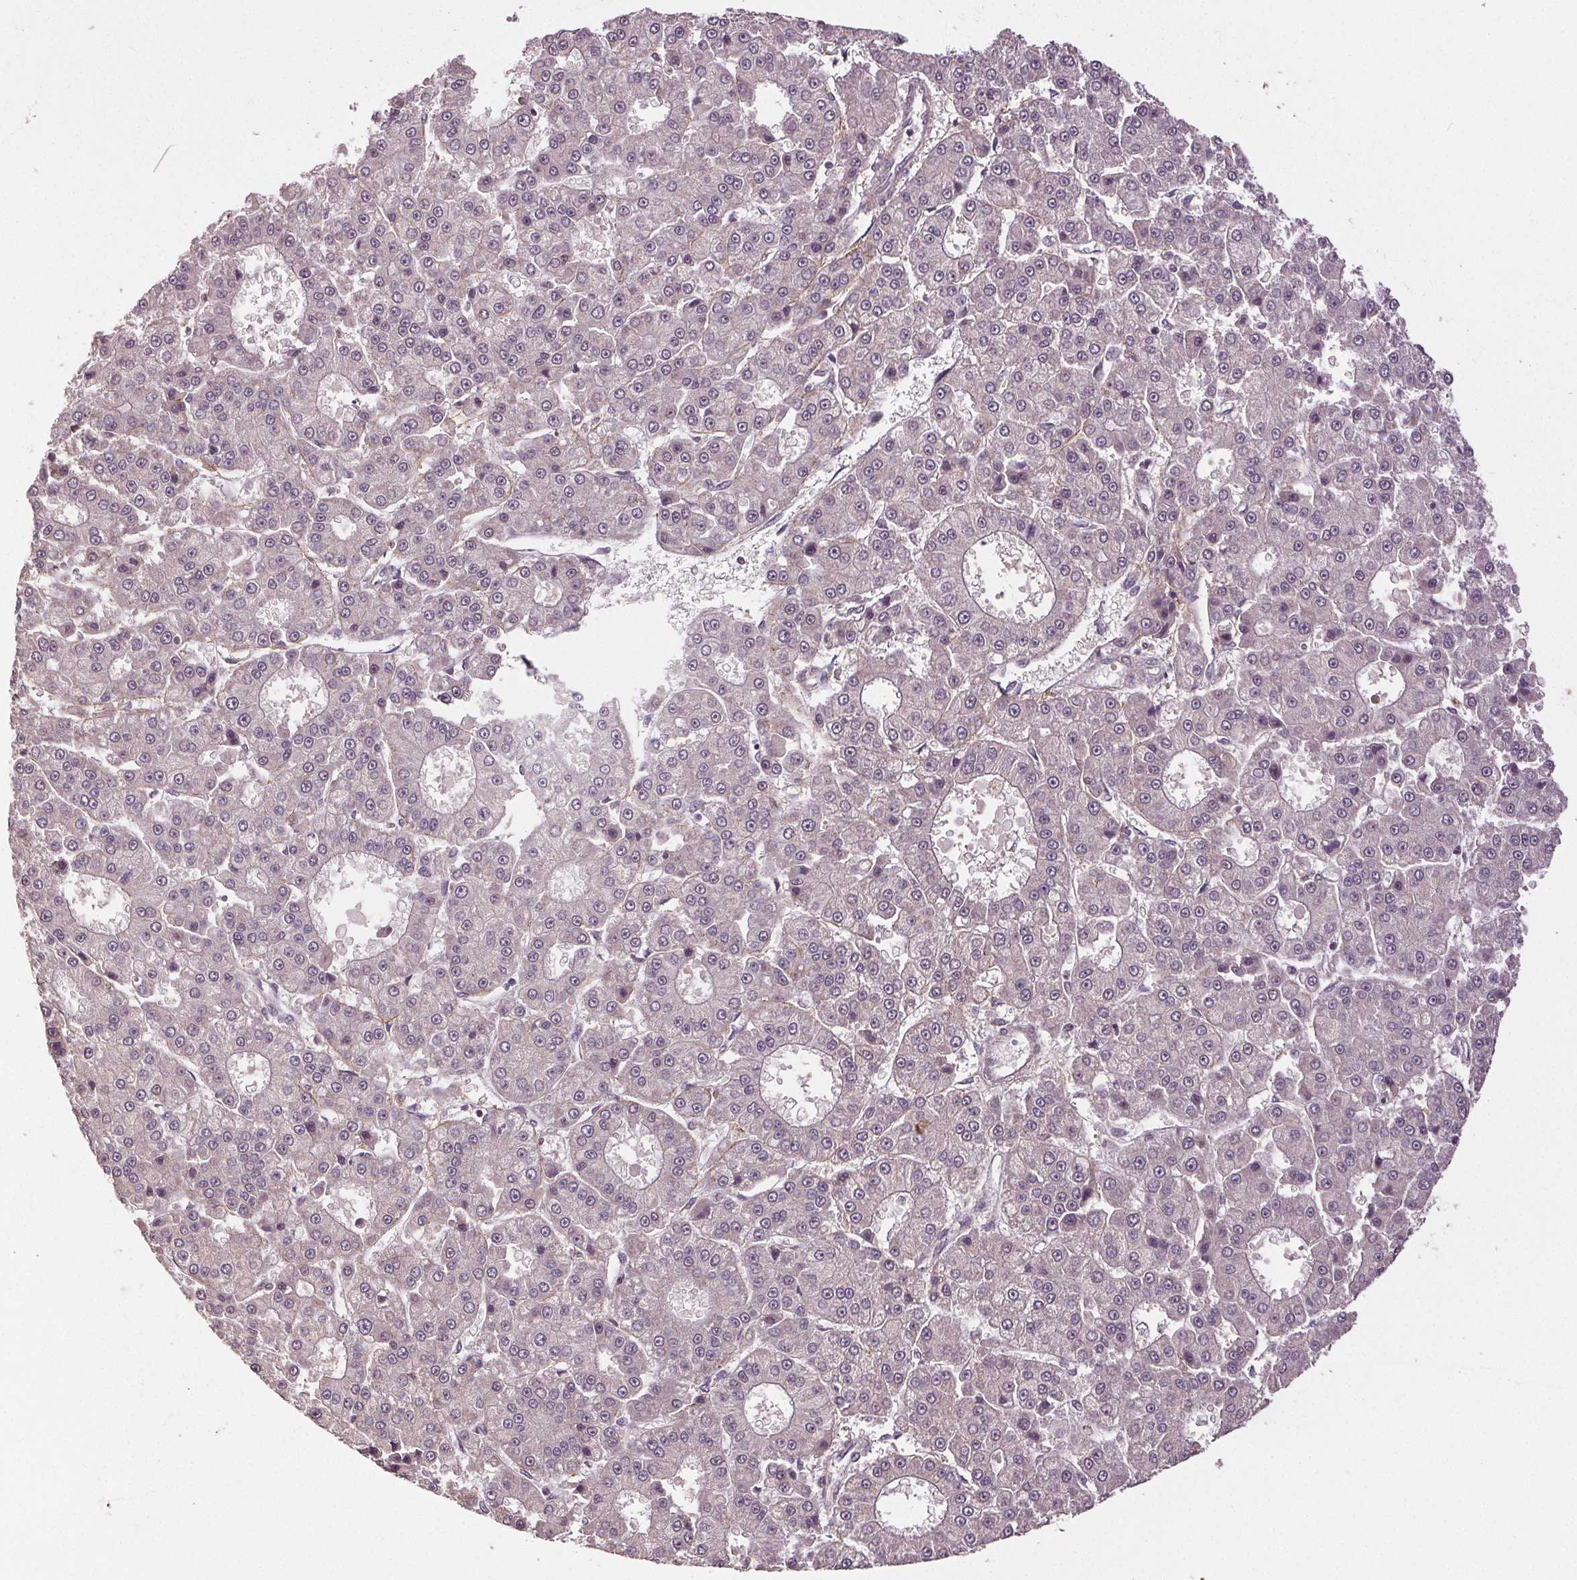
{"staining": {"intensity": "negative", "quantity": "none", "location": "none"}, "tissue": "liver cancer", "cell_type": "Tumor cells", "image_type": "cancer", "snomed": [{"axis": "morphology", "description": "Carcinoma, Hepatocellular, NOS"}, {"axis": "topography", "description": "Liver"}], "caption": "Immunohistochemical staining of liver cancer displays no significant staining in tumor cells.", "gene": "EPHB3", "patient": {"sex": "male", "age": 70}}